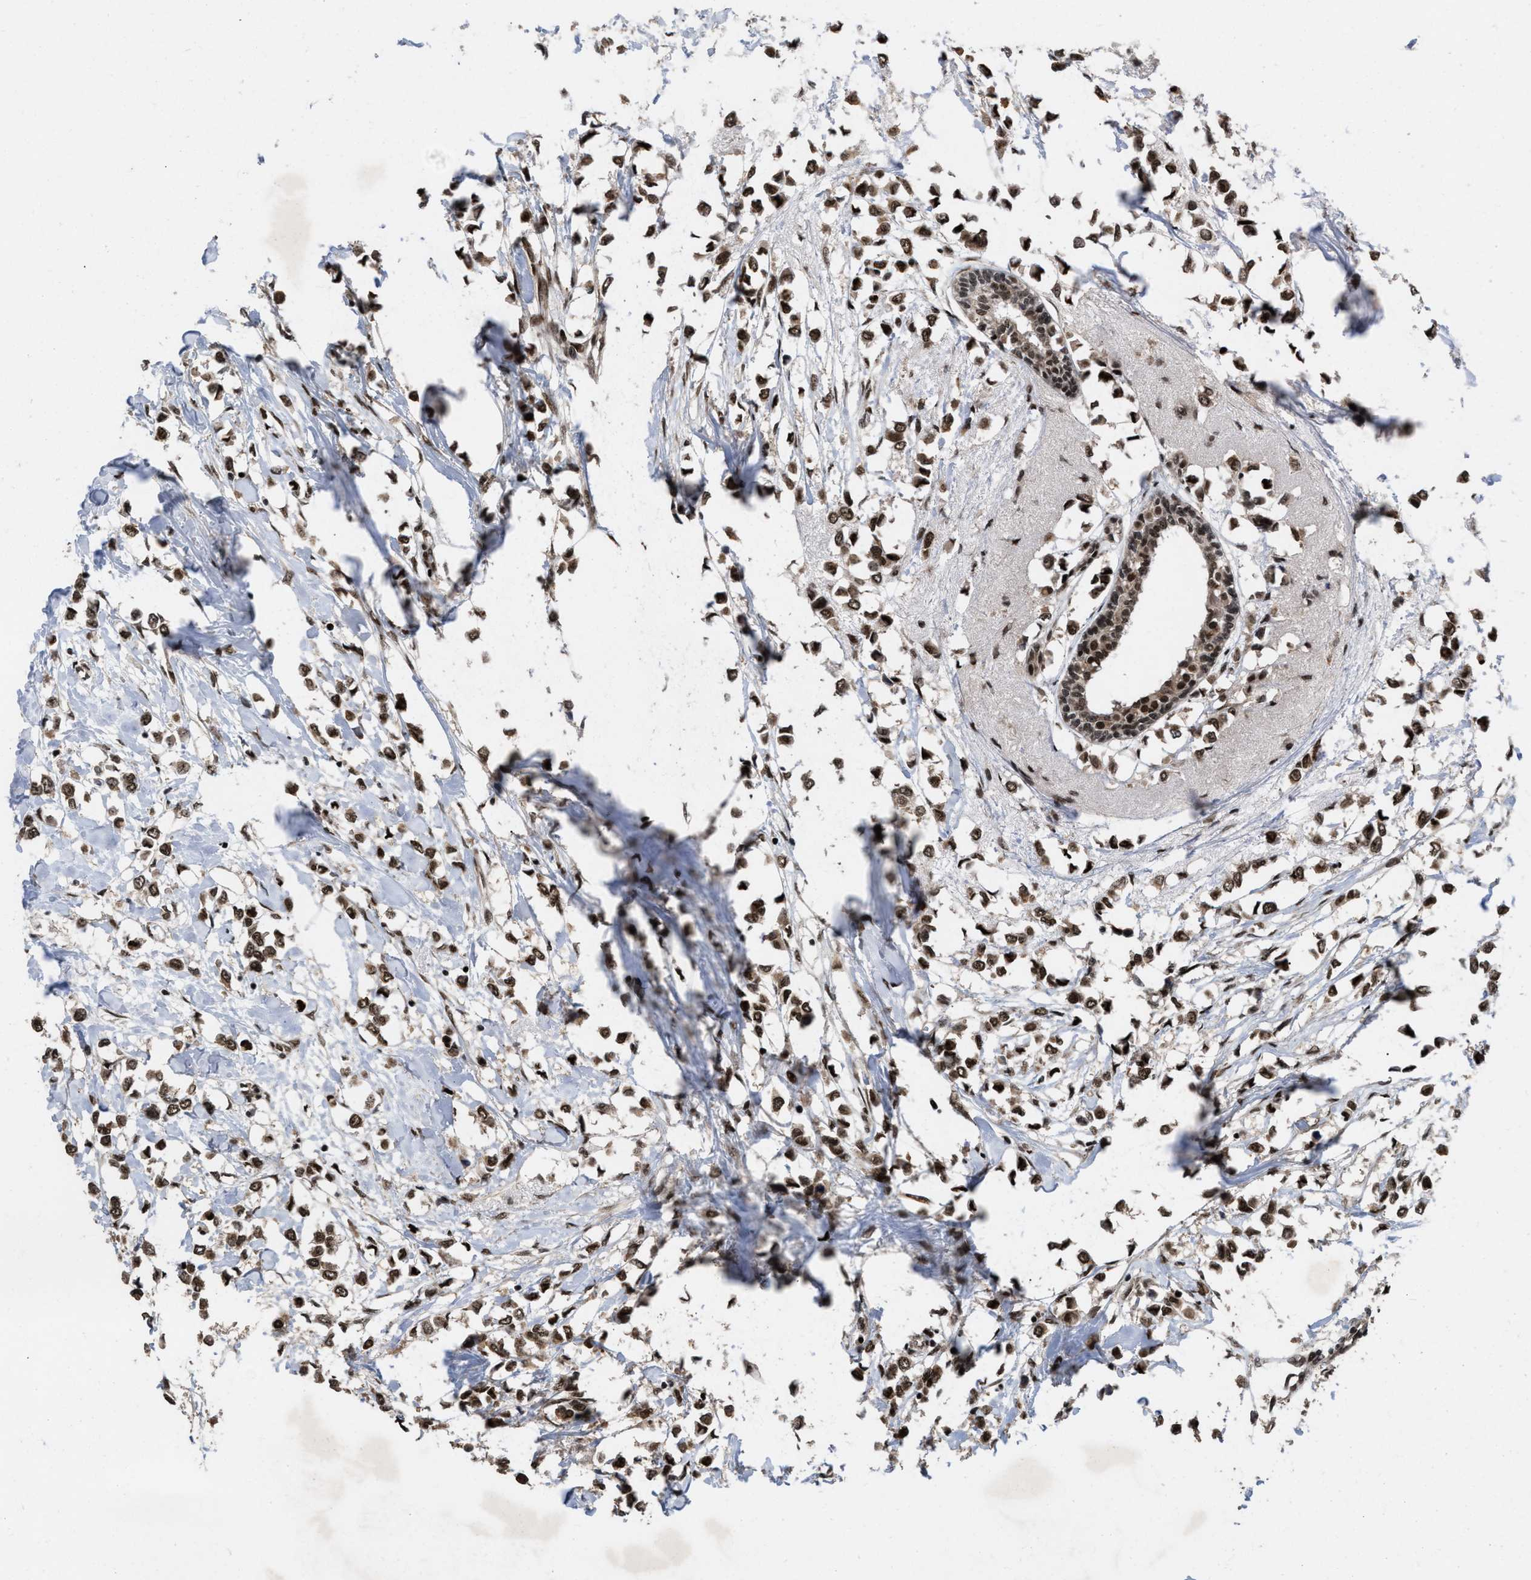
{"staining": {"intensity": "moderate", "quantity": ">75%", "location": "nuclear"}, "tissue": "breast cancer", "cell_type": "Tumor cells", "image_type": "cancer", "snomed": [{"axis": "morphology", "description": "Lobular carcinoma"}, {"axis": "topography", "description": "Breast"}], "caption": "This is a micrograph of immunohistochemistry (IHC) staining of lobular carcinoma (breast), which shows moderate positivity in the nuclear of tumor cells.", "gene": "WIZ", "patient": {"sex": "female", "age": 51}}